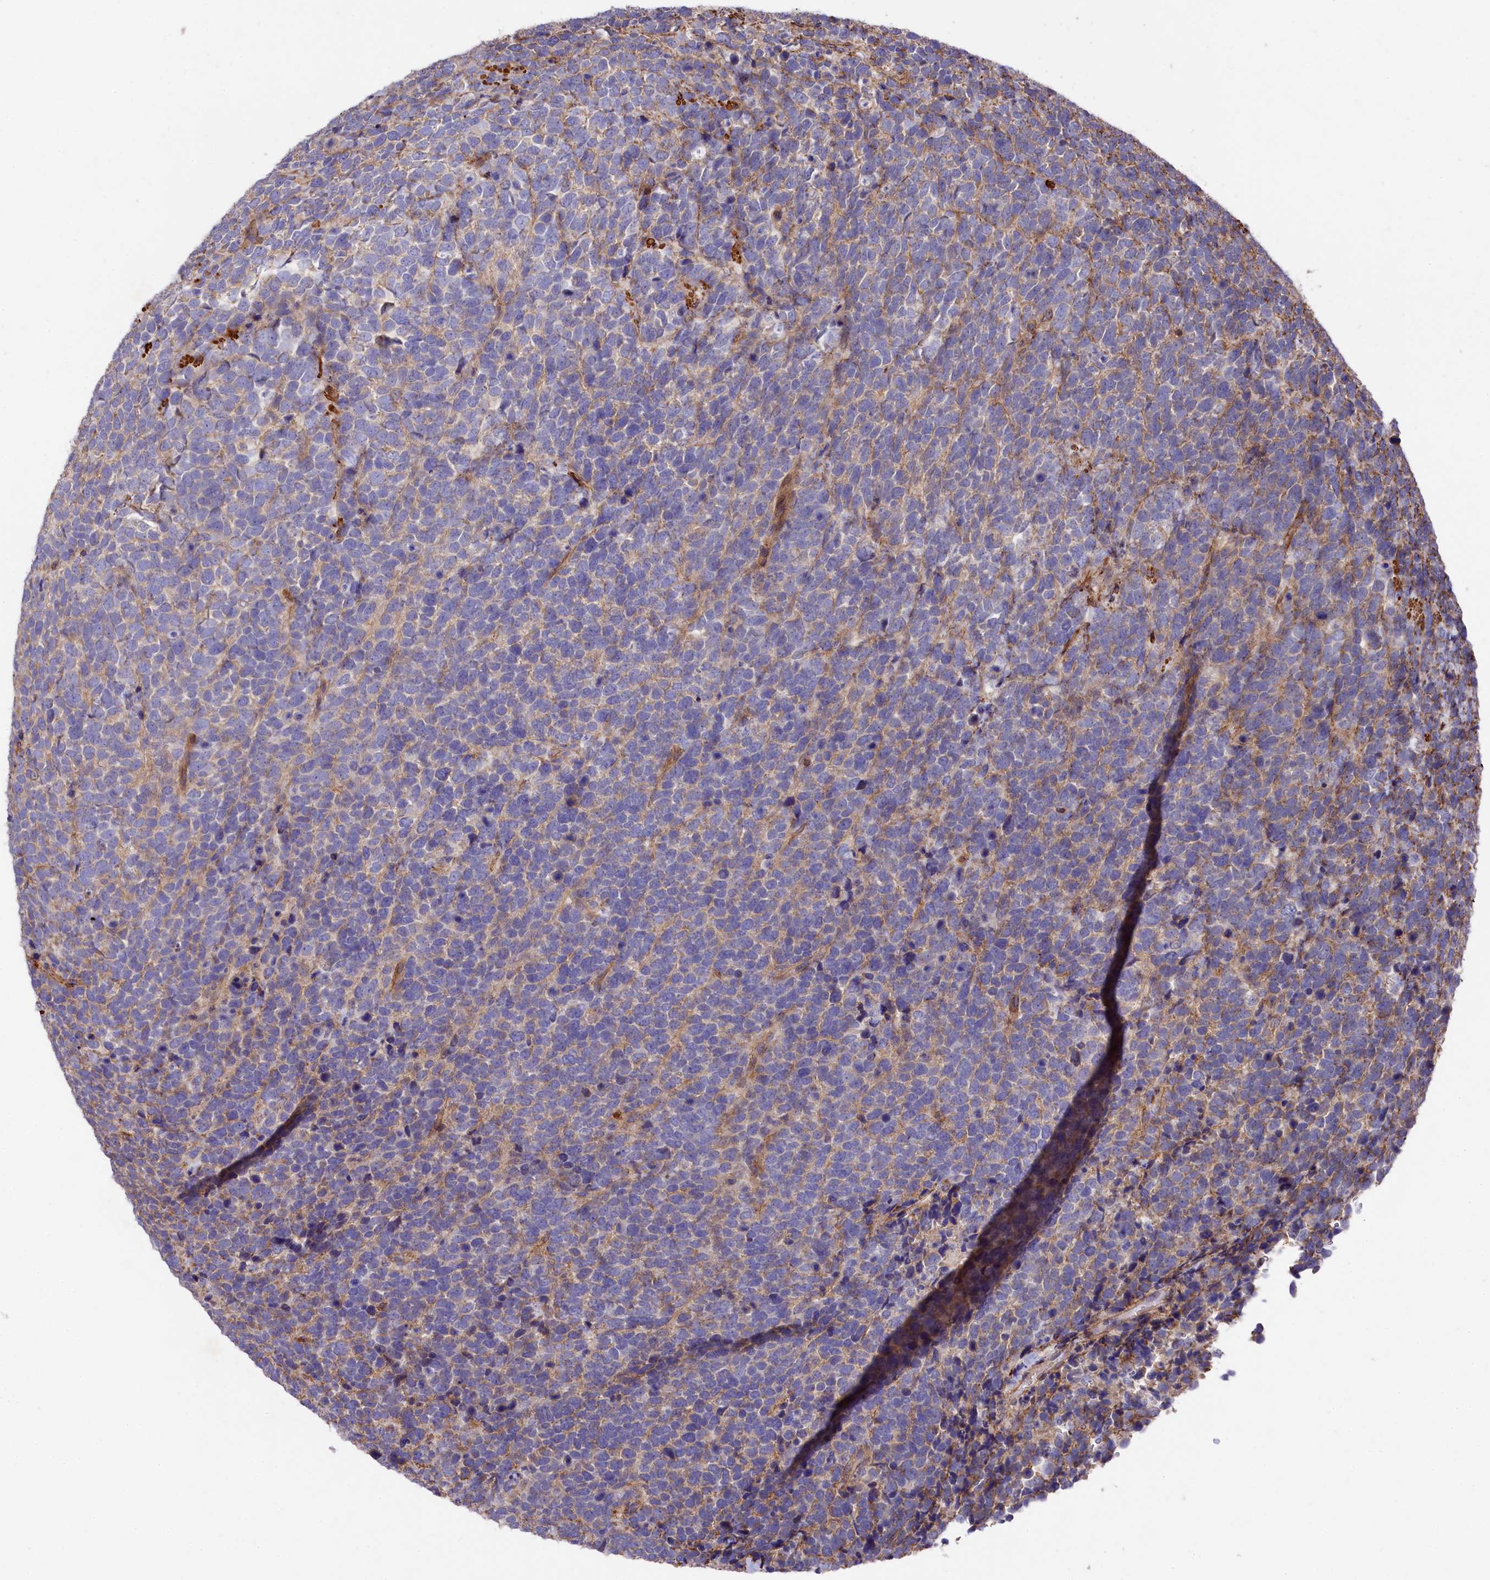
{"staining": {"intensity": "negative", "quantity": "none", "location": "none"}, "tissue": "urothelial cancer", "cell_type": "Tumor cells", "image_type": "cancer", "snomed": [{"axis": "morphology", "description": "Urothelial carcinoma, High grade"}, {"axis": "topography", "description": "Urinary bladder"}], "caption": "Photomicrograph shows no protein positivity in tumor cells of urothelial carcinoma (high-grade) tissue.", "gene": "RAPSN", "patient": {"sex": "female", "age": 82}}